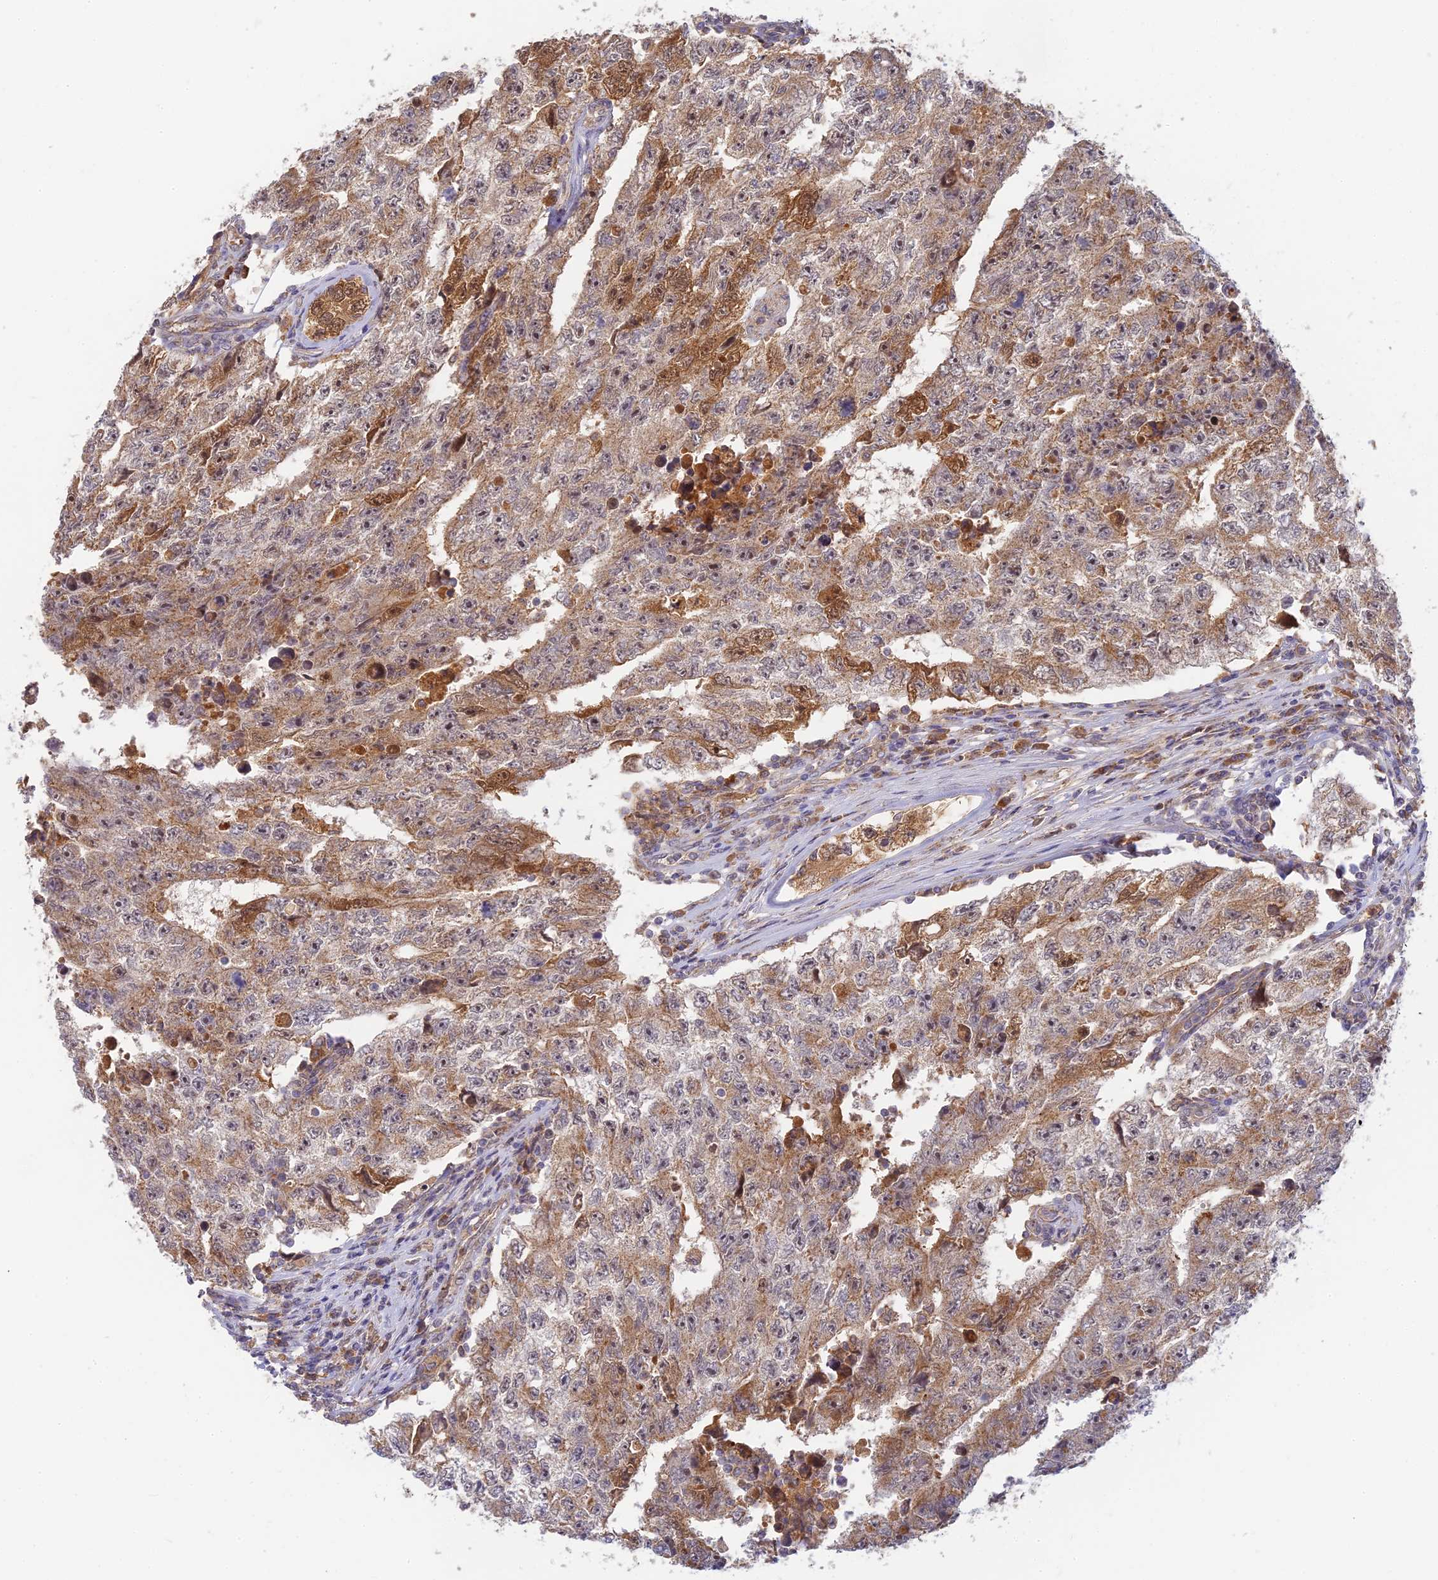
{"staining": {"intensity": "moderate", "quantity": ">75%", "location": "cytoplasmic/membranous"}, "tissue": "testis cancer", "cell_type": "Tumor cells", "image_type": "cancer", "snomed": [{"axis": "morphology", "description": "Carcinoma, Embryonal, NOS"}, {"axis": "topography", "description": "Testis"}], "caption": "Embryonal carcinoma (testis) stained with a brown dye shows moderate cytoplasmic/membranous positive staining in approximately >75% of tumor cells.", "gene": "RGL3", "patient": {"sex": "male", "age": 17}}